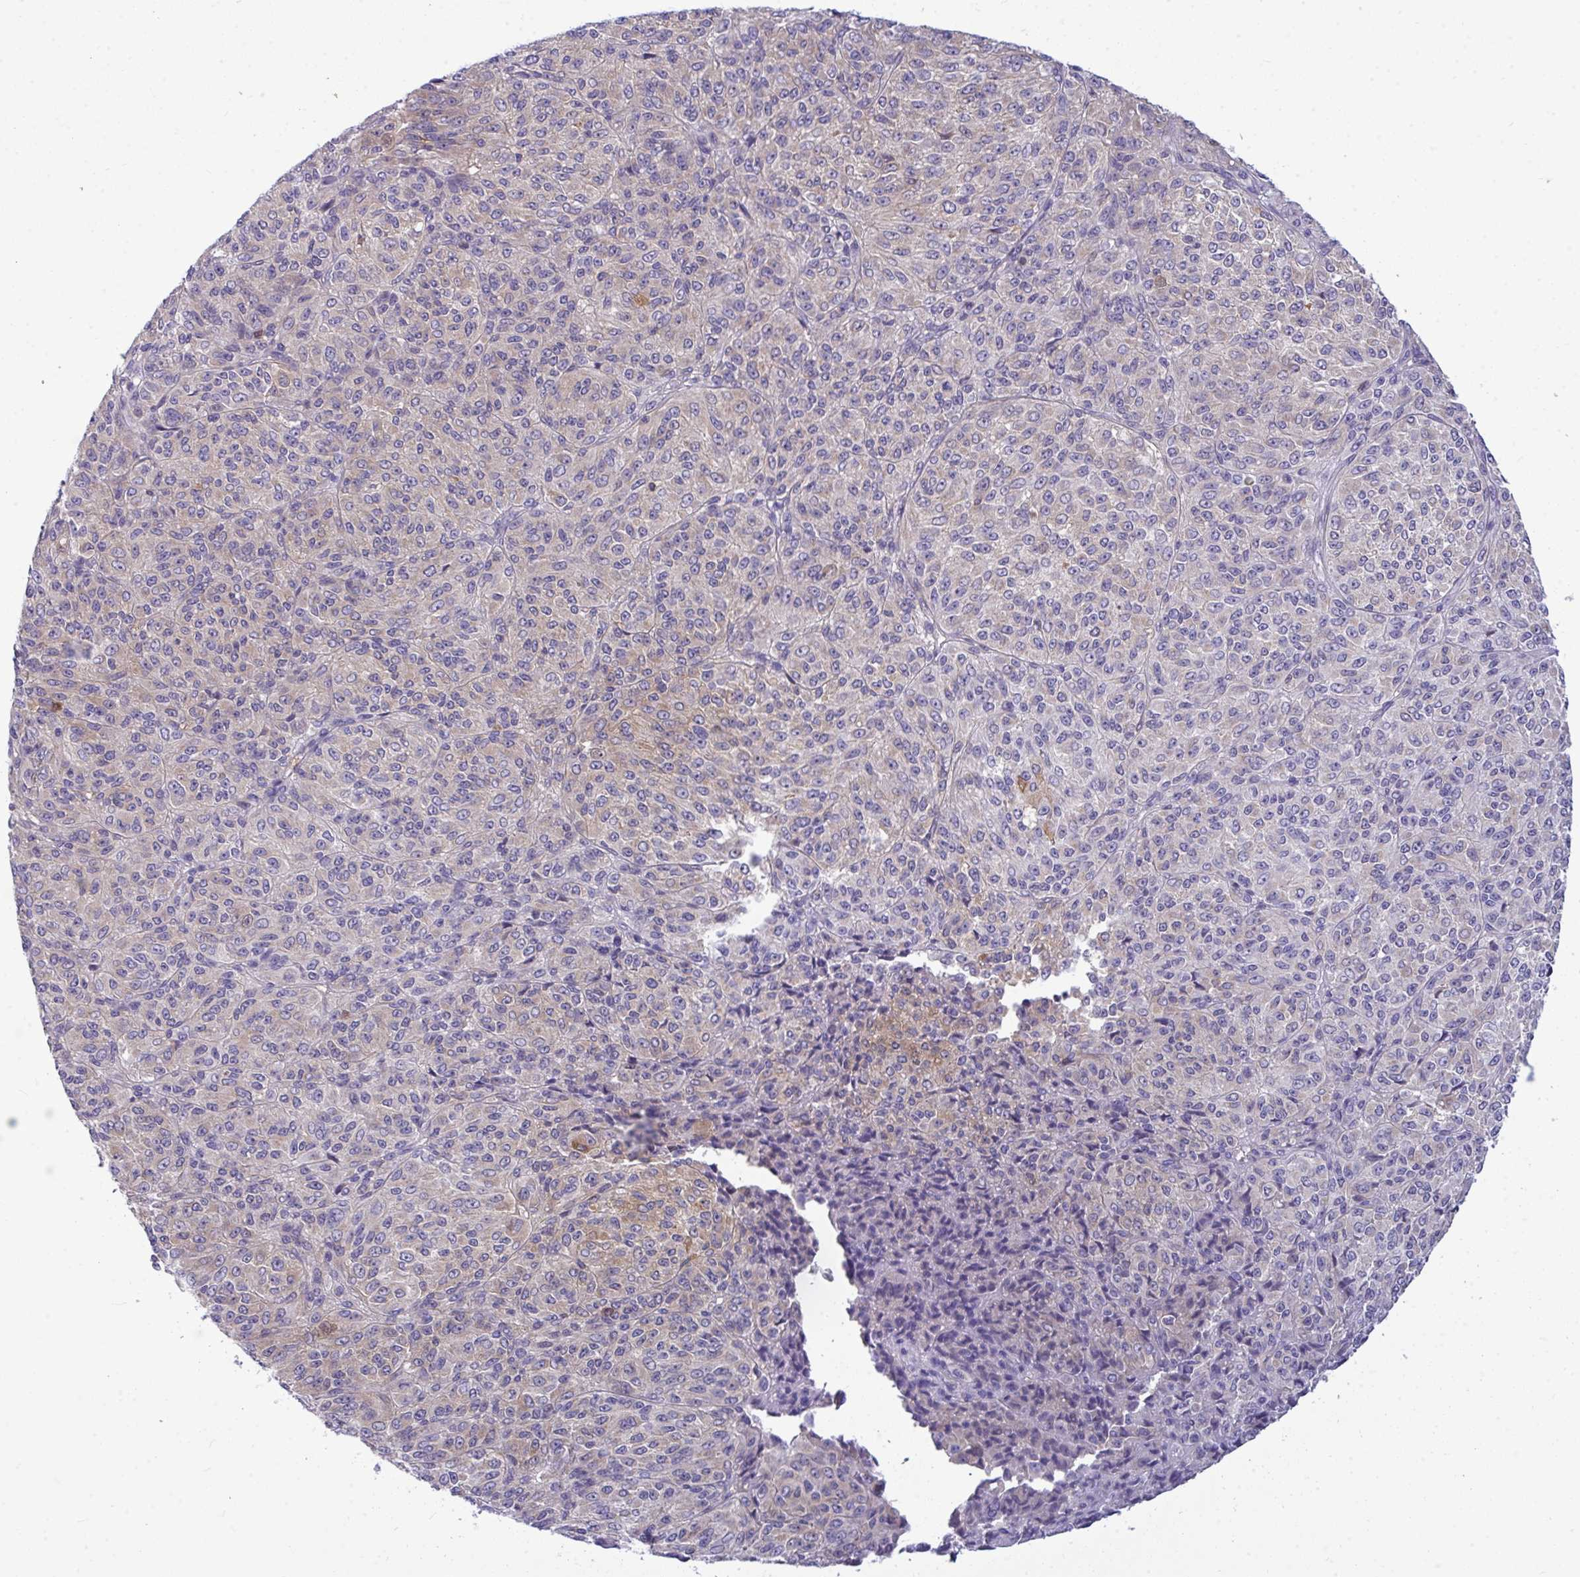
{"staining": {"intensity": "weak", "quantity": "<25%", "location": "cytoplasmic/membranous"}, "tissue": "melanoma", "cell_type": "Tumor cells", "image_type": "cancer", "snomed": [{"axis": "morphology", "description": "Malignant melanoma, Metastatic site"}, {"axis": "topography", "description": "Brain"}], "caption": "The photomicrograph demonstrates no staining of tumor cells in malignant melanoma (metastatic site).", "gene": "SLC30A6", "patient": {"sex": "female", "age": 56}}